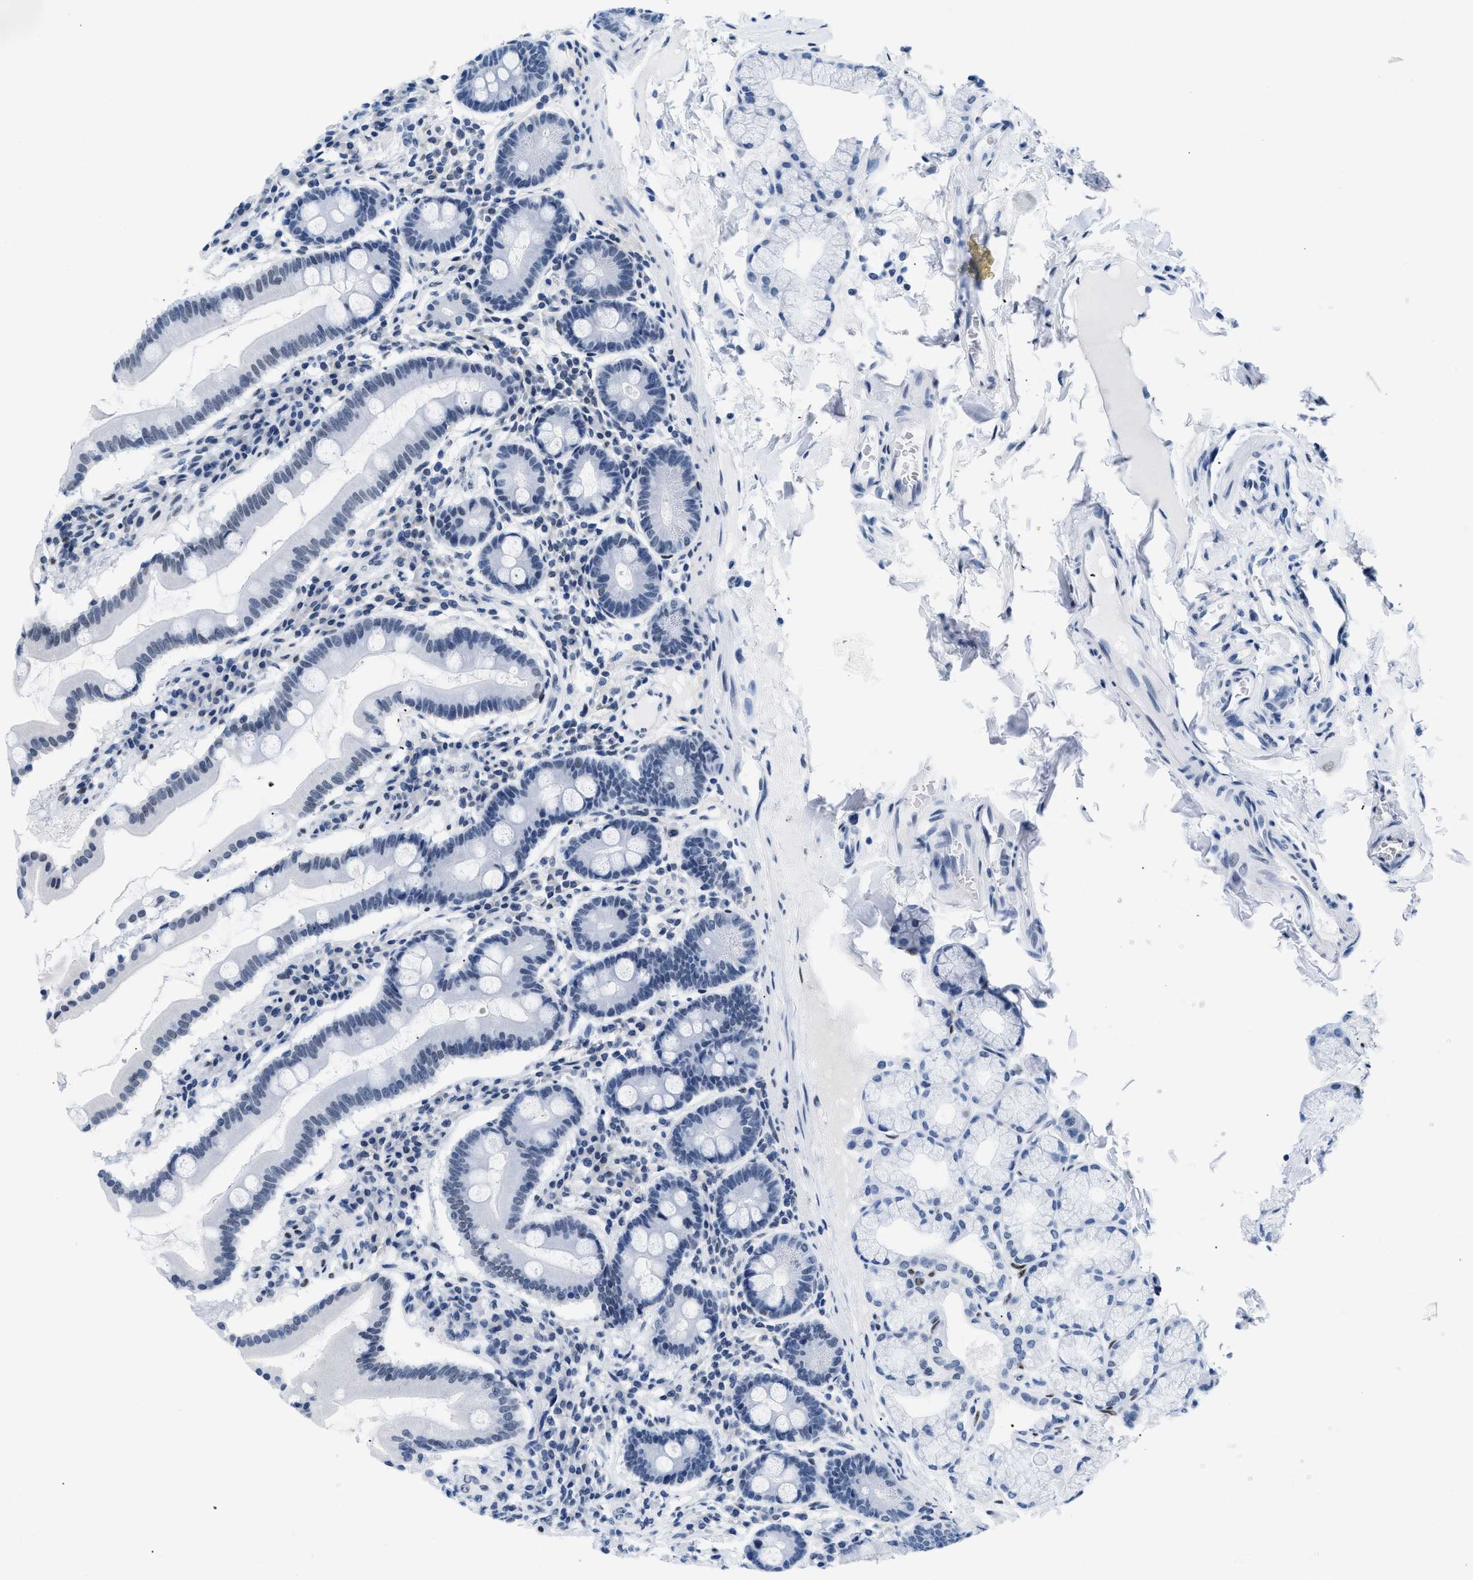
{"staining": {"intensity": "moderate", "quantity": "<25%", "location": "nuclear"}, "tissue": "duodenum", "cell_type": "Glandular cells", "image_type": "normal", "snomed": [{"axis": "morphology", "description": "Normal tissue, NOS"}, {"axis": "topography", "description": "Duodenum"}], "caption": "Immunohistochemistry (IHC) micrograph of benign human duodenum stained for a protein (brown), which displays low levels of moderate nuclear positivity in about <25% of glandular cells.", "gene": "CTBP1", "patient": {"sex": "male", "age": 50}}